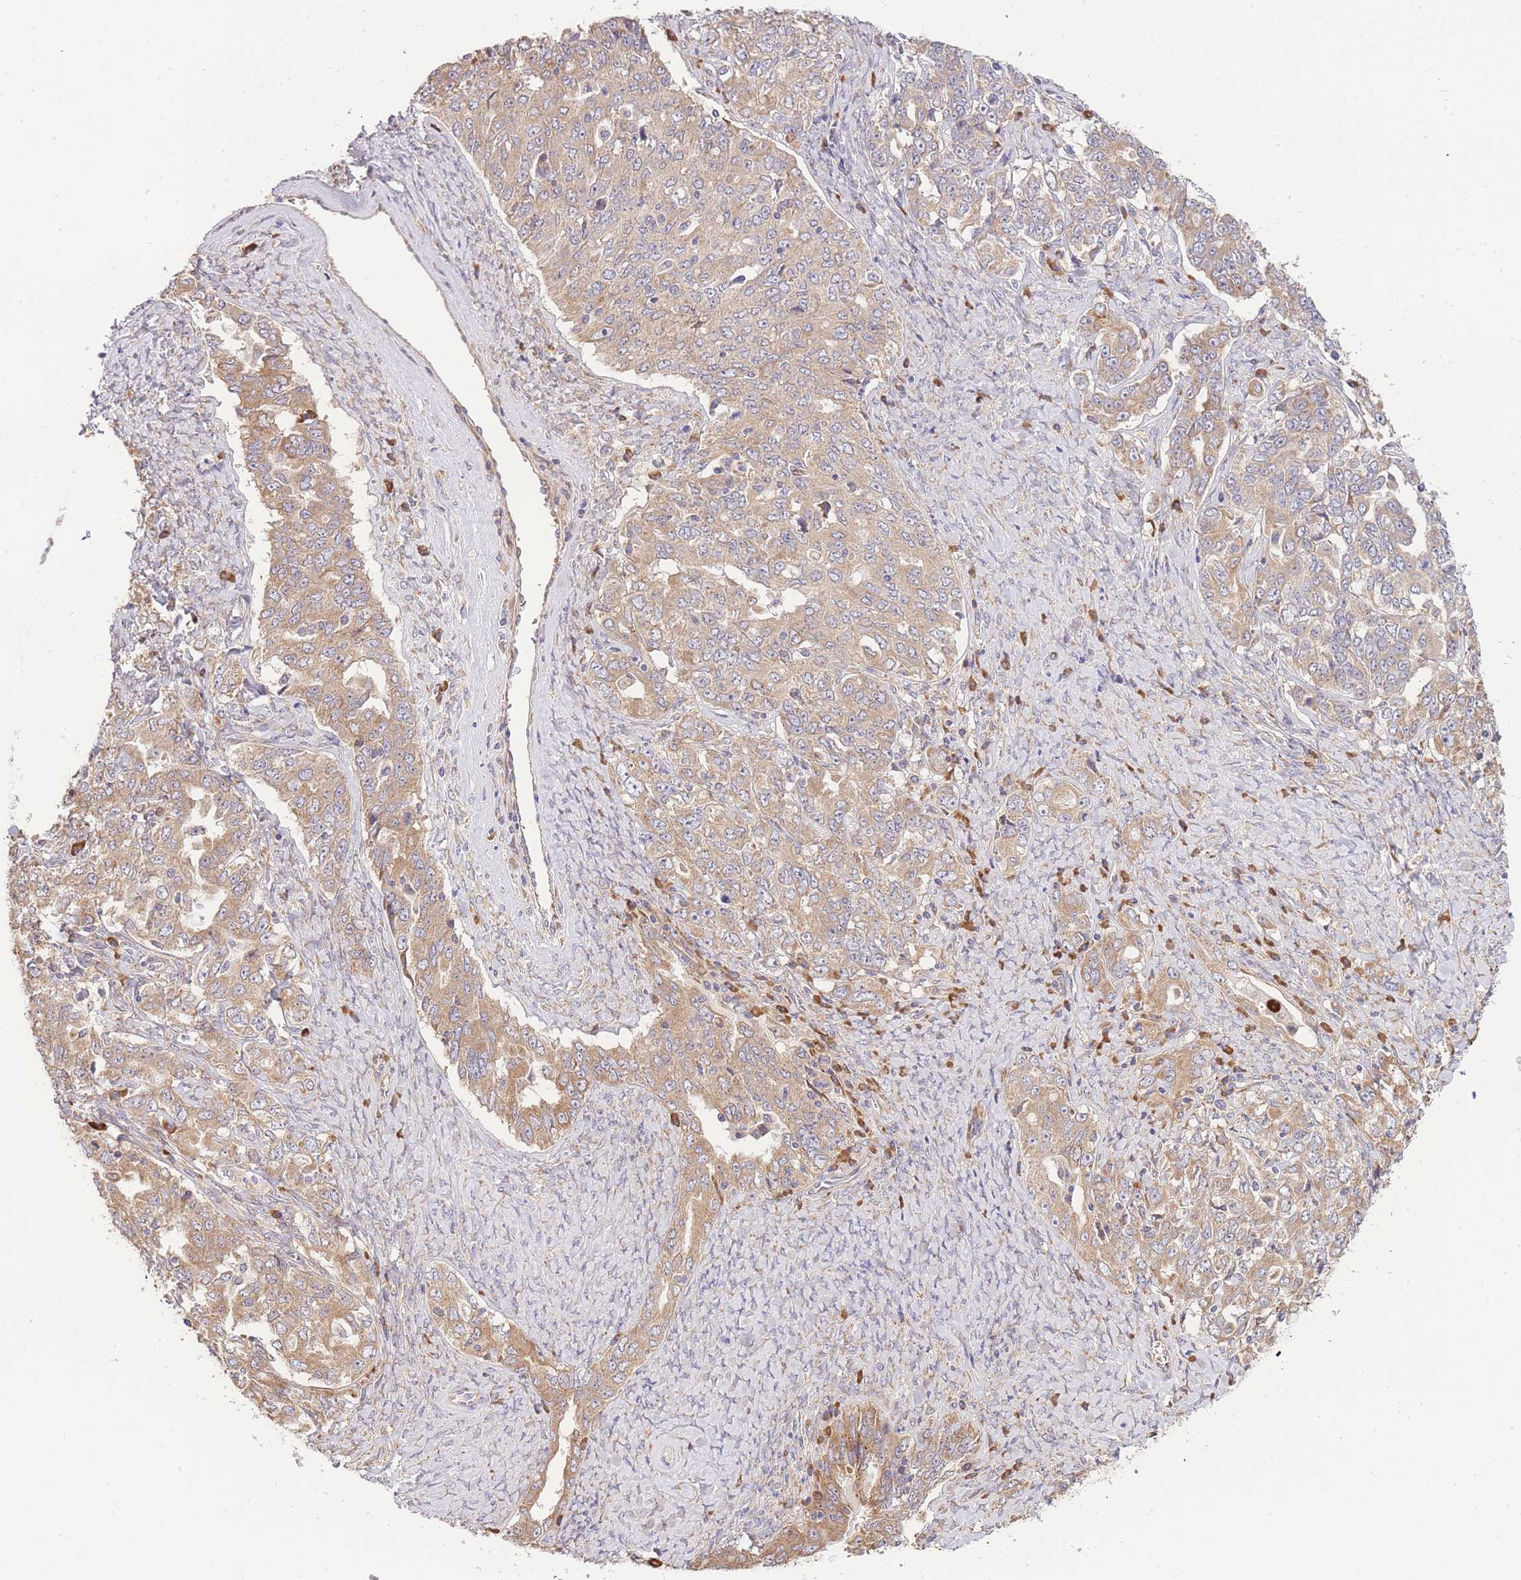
{"staining": {"intensity": "moderate", "quantity": ">75%", "location": "cytoplasmic/membranous"}, "tissue": "ovarian cancer", "cell_type": "Tumor cells", "image_type": "cancer", "snomed": [{"axis": "morphology", "description": "Carcinoma, endometroid"}, {"axis": "topography", "description": "Ovary"}], "caption": "Brown immunohistochemical staining in ovarian cancer (endometroid carcinoma) demonstrates moderate cytoplasmic/membranous positivity in about >75% of tumor cells.", "gene": "BEX1", "patient": {"sex": "female", "age": 62}}